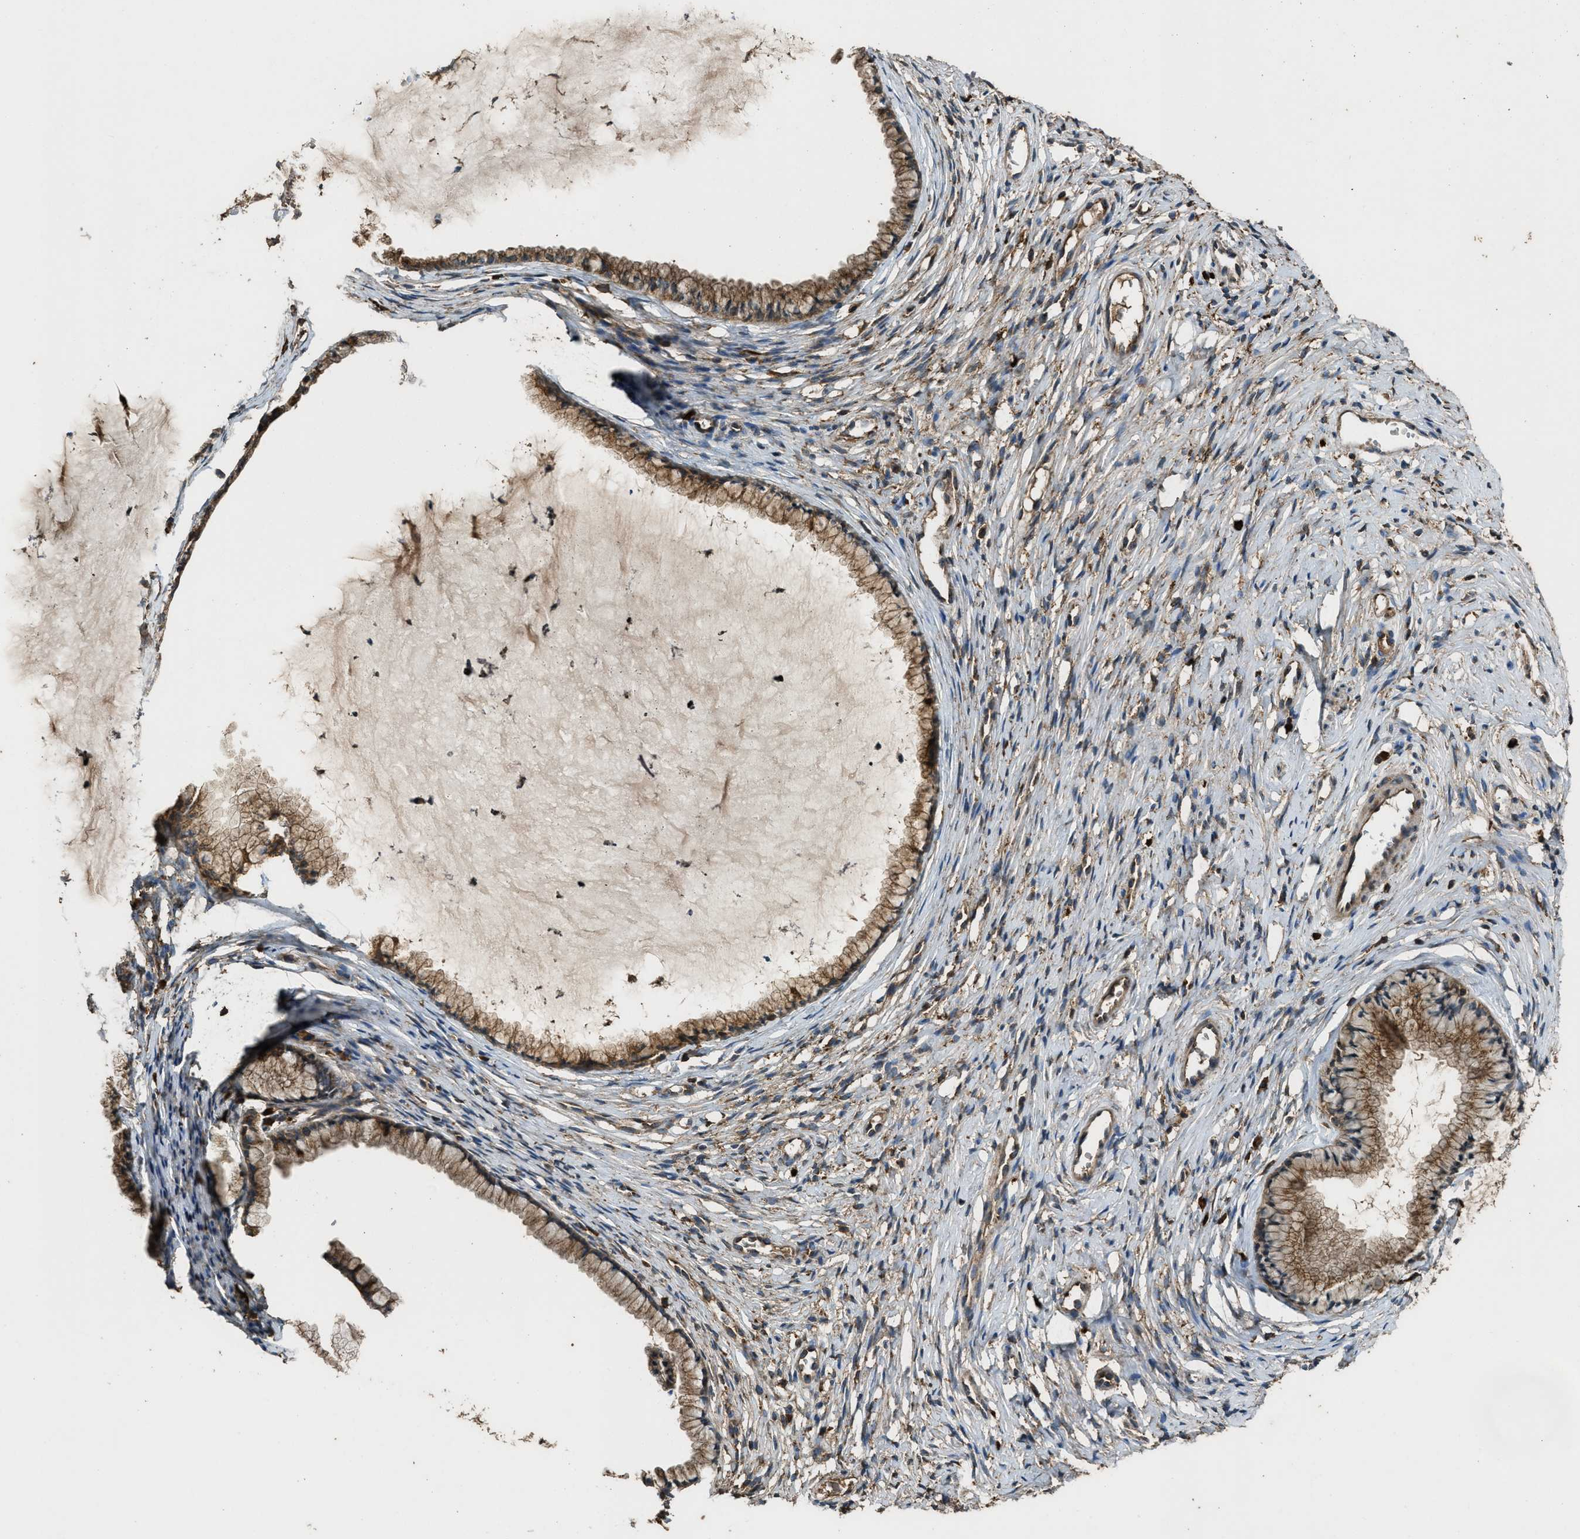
{"staining": {"intensity": "moderate", "quantity": "25%-75%", "location": "cytoplasmic/membranous"}, "tissue": "cervix", "cell_type": "Glandular cells", "image_type": "normal", "snomed": [{"axis": "morphology", "description": "Normal tissue, NOS"}, {"axis": "topography", "description": "Cervix"}], "caption": "Approximately 25%-75% of glandular cells in normal human cervix show moderate cytoplasmic/membranous protein staining as visualized by brown immunohistochemical staining.", "gene": "MAP3K8", "patient": {"sex": "female", "age": 77}}